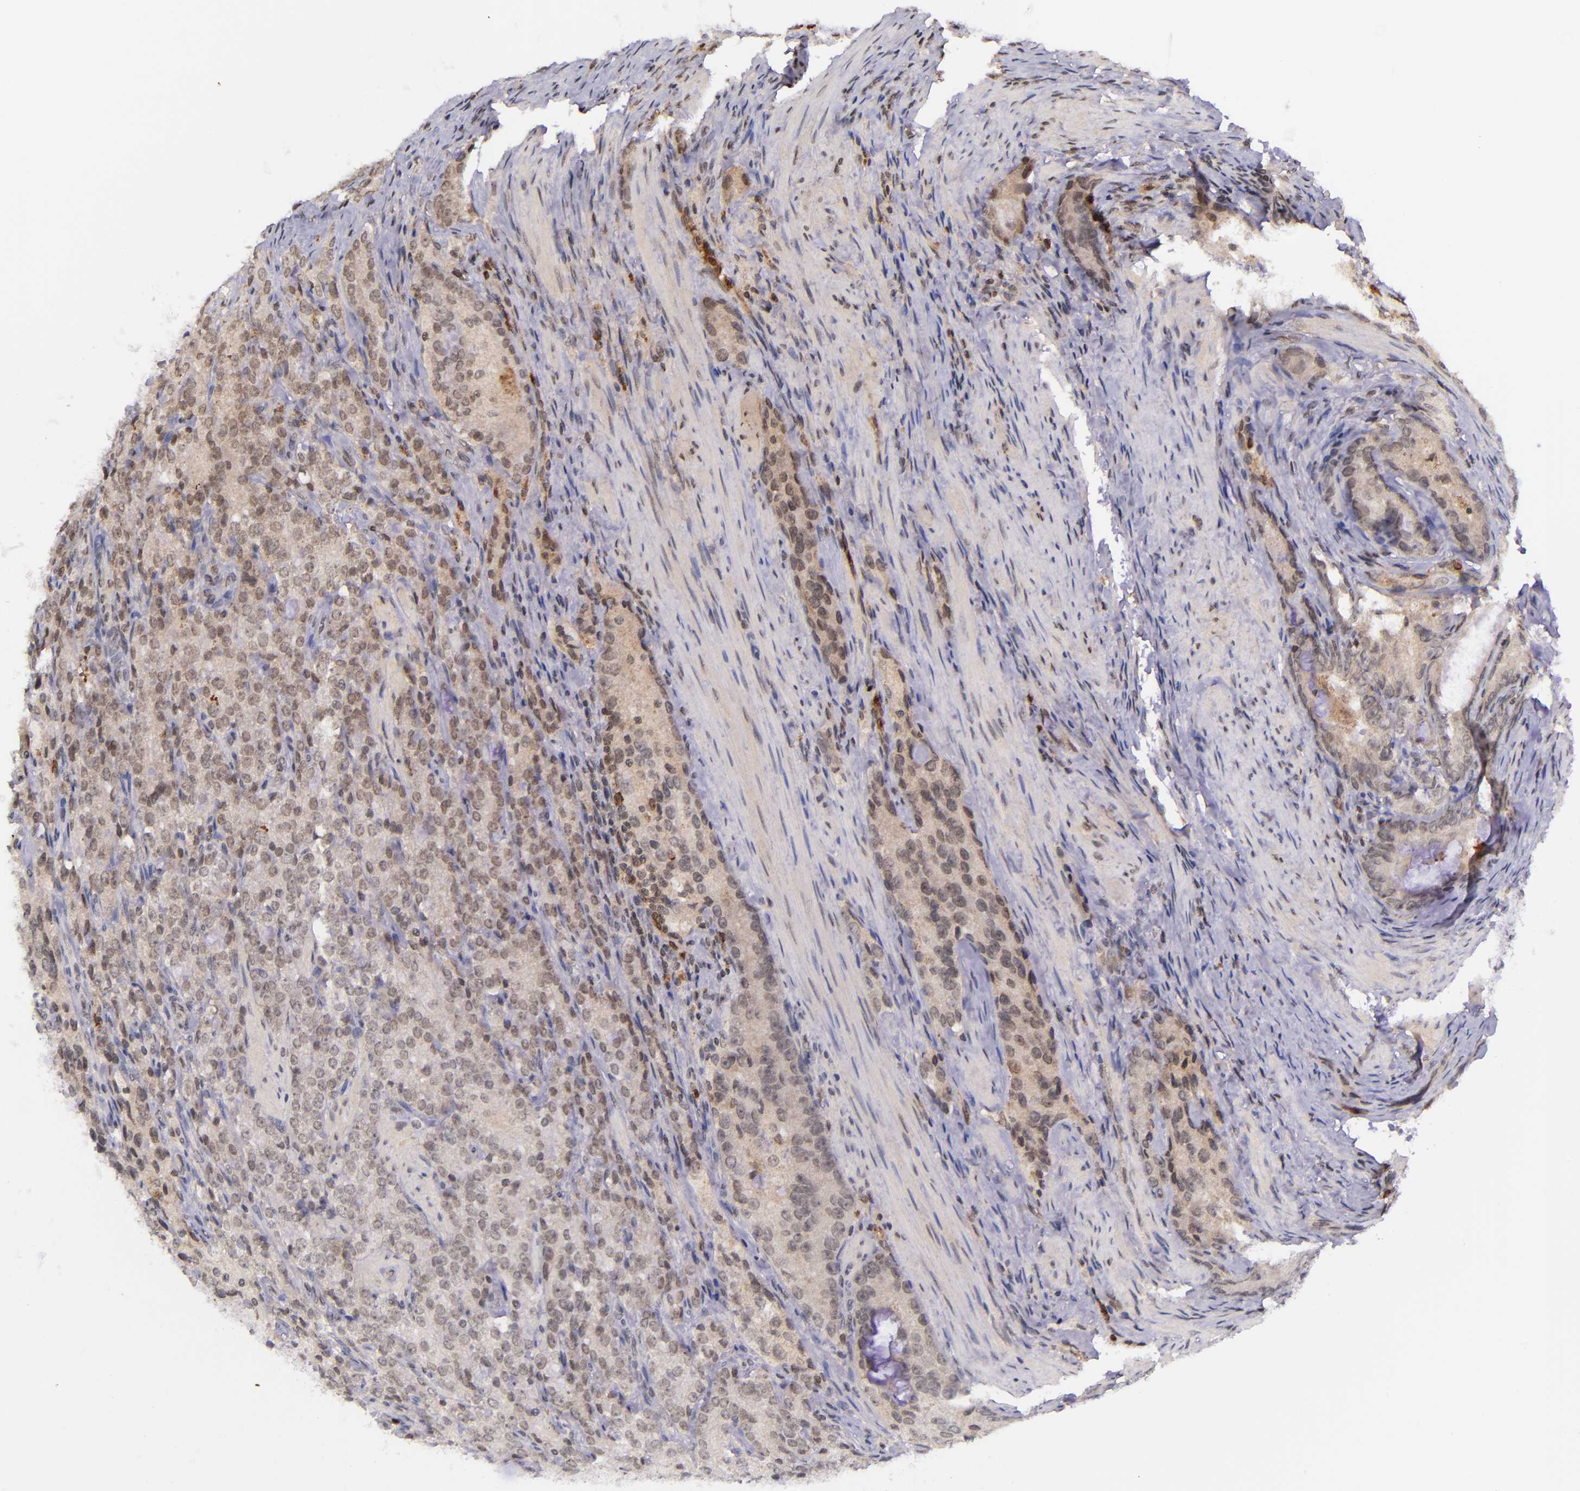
{"staining": {"intensity": "weak", "quantity": "25%-75%", "location": "cytoplasmic/membranous"}, "tissue": "prostate cancer", "cell_type": "Tumor cells", "image_type": "cancer", "snomed": [{"axis": "morphology", "description": "Adenocarcinoma, High grade"}, {"axis": "topography", "description": "Prostate"}], "caption": "Adenocarcinoma (high-grade) (prostate) stained with a protein marker exhibits weak staining in tumor cells.", "gene": "SELL", "patient": {"sex": "male", "age": 63}}